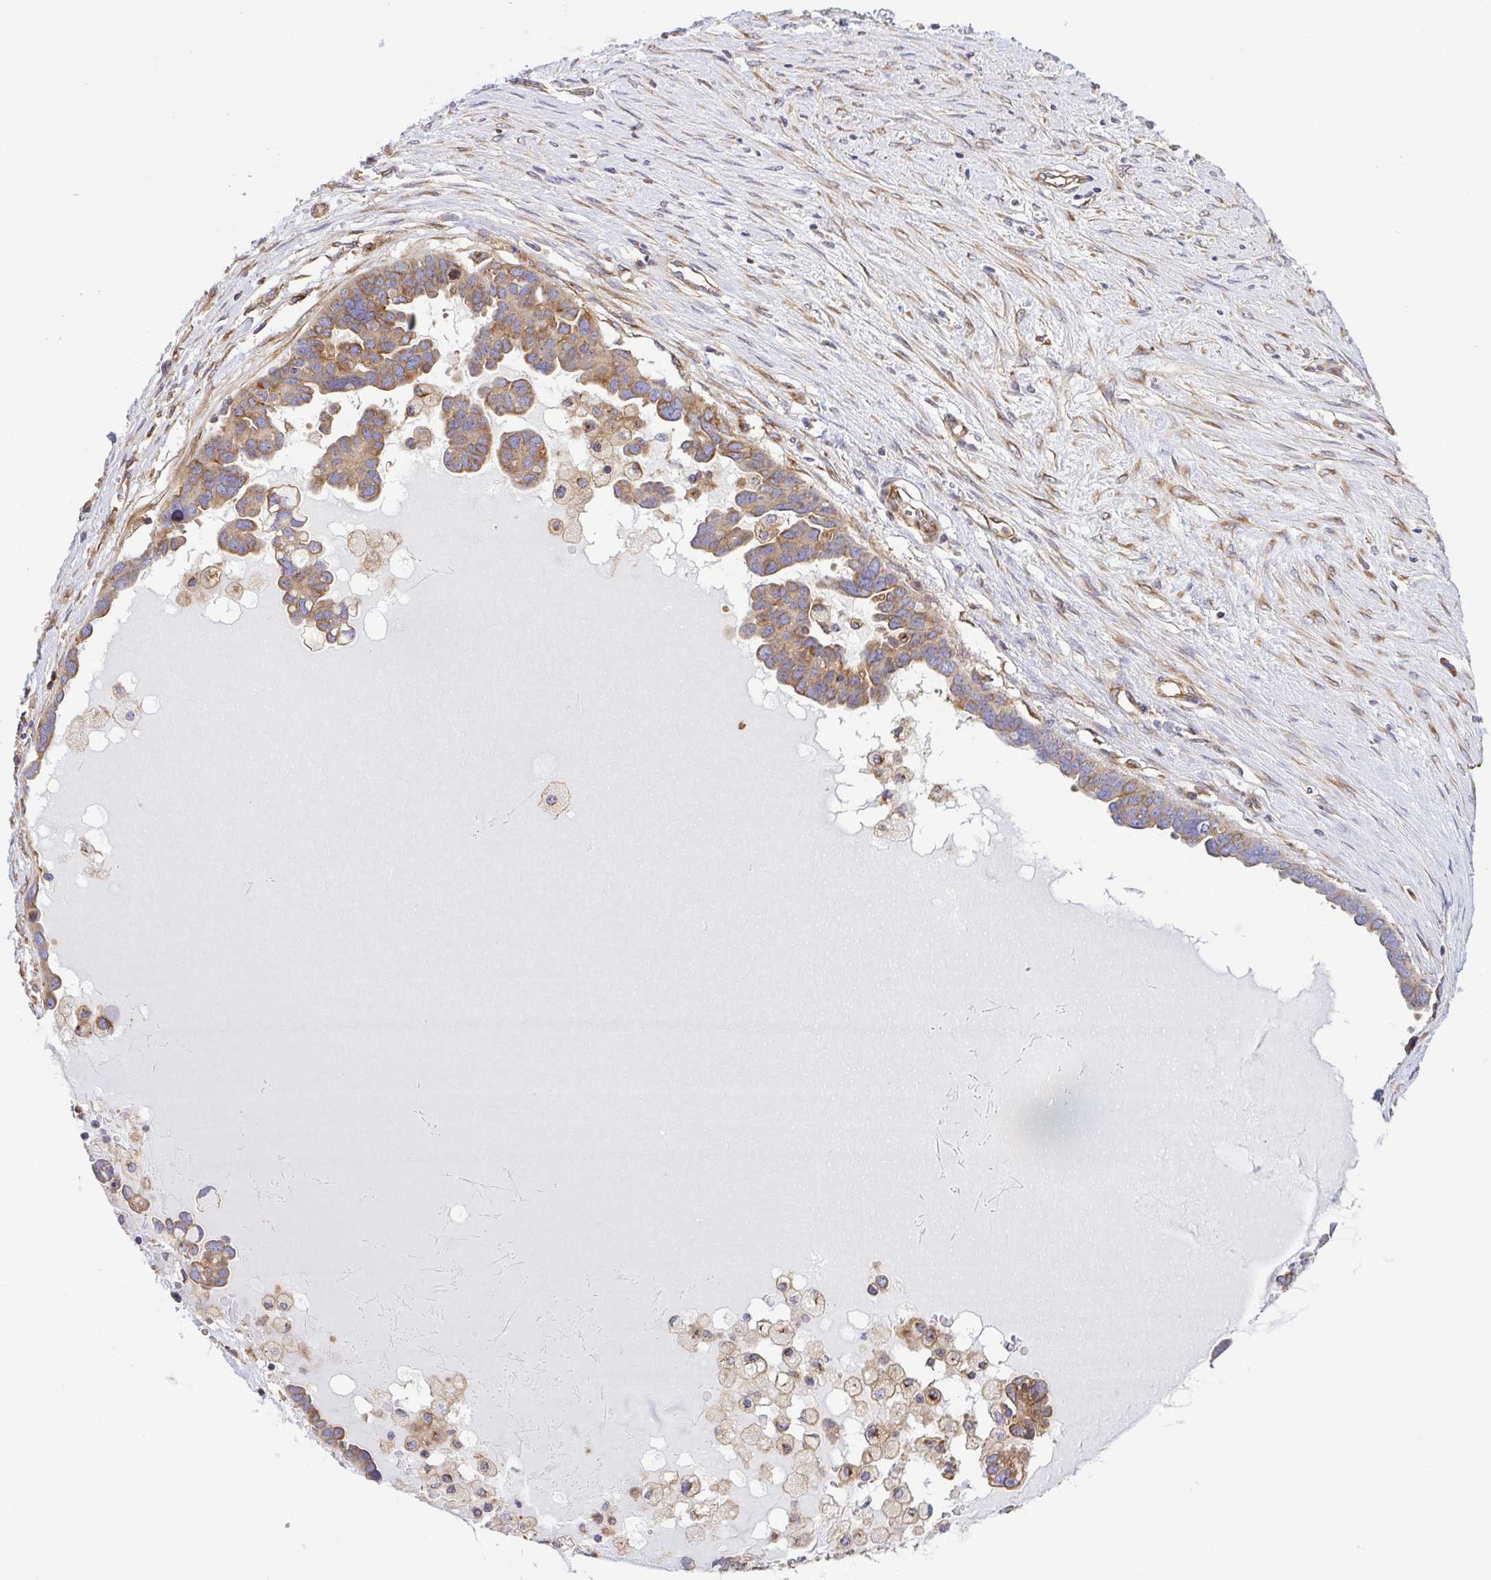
{"staining": {"intensity": "moderate", "quantity": ">75%", "location": "cytoplasmic/membranous"}, "tissue": "ovarian cancer", "cell_type": "Tumor cells", "image_type": "cancer", "snomed": [{"axis": "morphology", "description": "Cystadenocarcinoma, serous, NOS"}, {"axis": "topography", "description": "Ovary"}], "caption": "Serous cystadenocarcinoma (ovarian) tissue shows moderate cytoplasmic/membranous expression in about >75% of tumor cells, visualized by immunohistochemistry.", "gene": "KIF5B", "patient": {"sex": "female", "age": 54}}